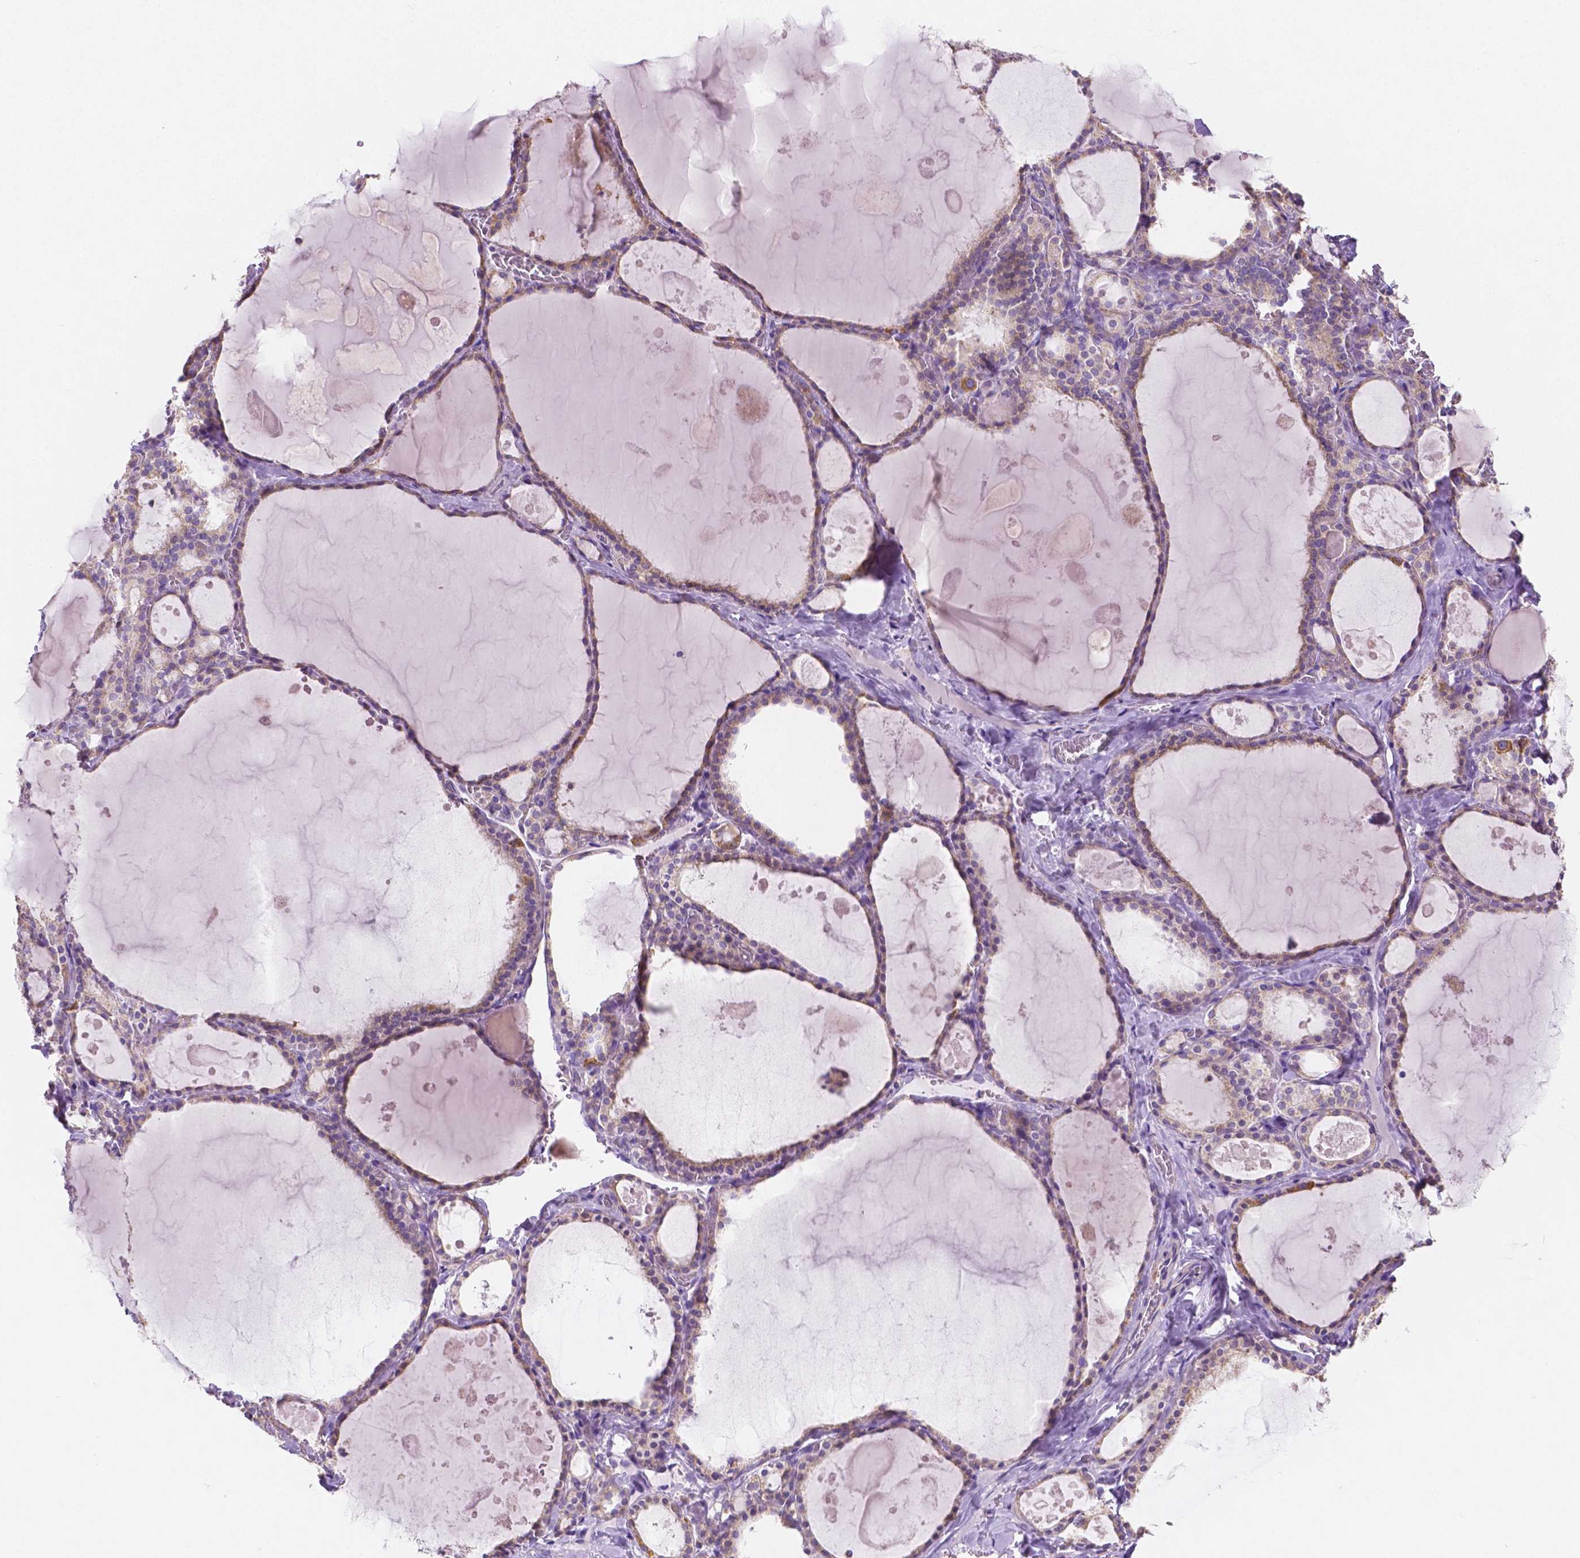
{"staining": {"intensity": "weak", "quantity": ">75%", "location": "cytoplasmic/membranous"}, "tissue": "thyroid gland", "cell_type": "Glandular cells", "image_type": "normal", "snomed": [{"axis": "morphology", "description": "Normal tissue, NOS"}, {"axis": "topography", "description": "Thyroid gland"}], "caption": "This is a histology image of IHC staining of benign thyroid gland, which shows weak staining in the cytoplasmic/membranous of glandular cells.", "gene": "TMEM130", "patient": {"sex": "male", "age": 56}}